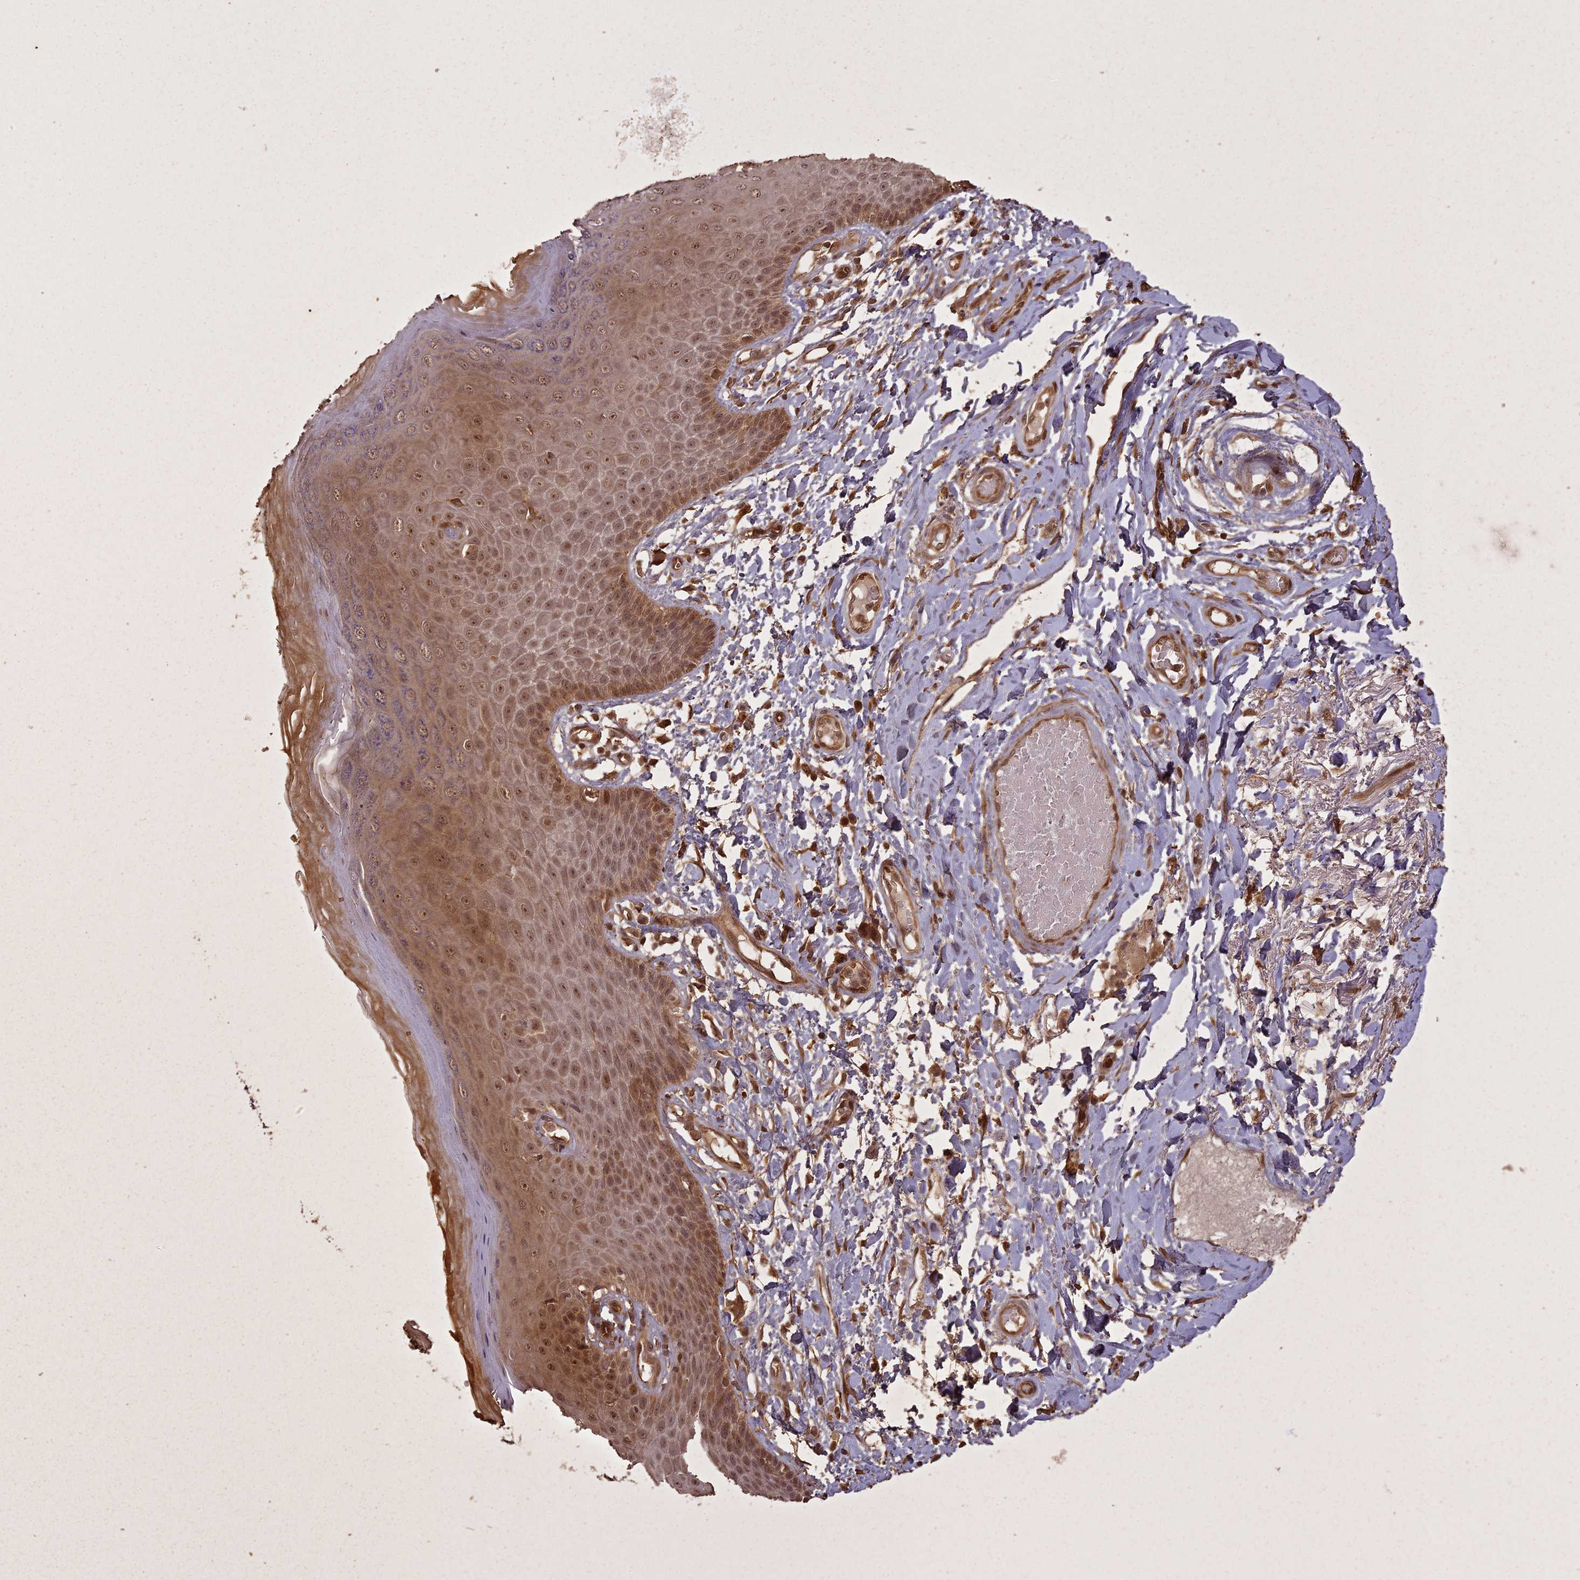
{"staining": {"intensity": "moderate", "quantity": ">75%", "location": "cytoplasmic/membranous,nuclear"}, "tissue": "skin", "cell_type": "Epidermal cells", "image_type": "normal", "snomed": [{"axis": "morphology", "description": "Normal tissue, NOS"}, {"axis": "topography", "description": "Anal"}], "caption": "Protein analysis of normal skin reveals moderate cytoplasmic/membranous,nuclear expression in approximately >75% of epidermal cells. (Stains: DAB in brown, nuclei in blue, Microscopy: brightfield microscopy at high magnification).", "gene": "LIN37", "patient": {"sex": "male", "age": 78}}